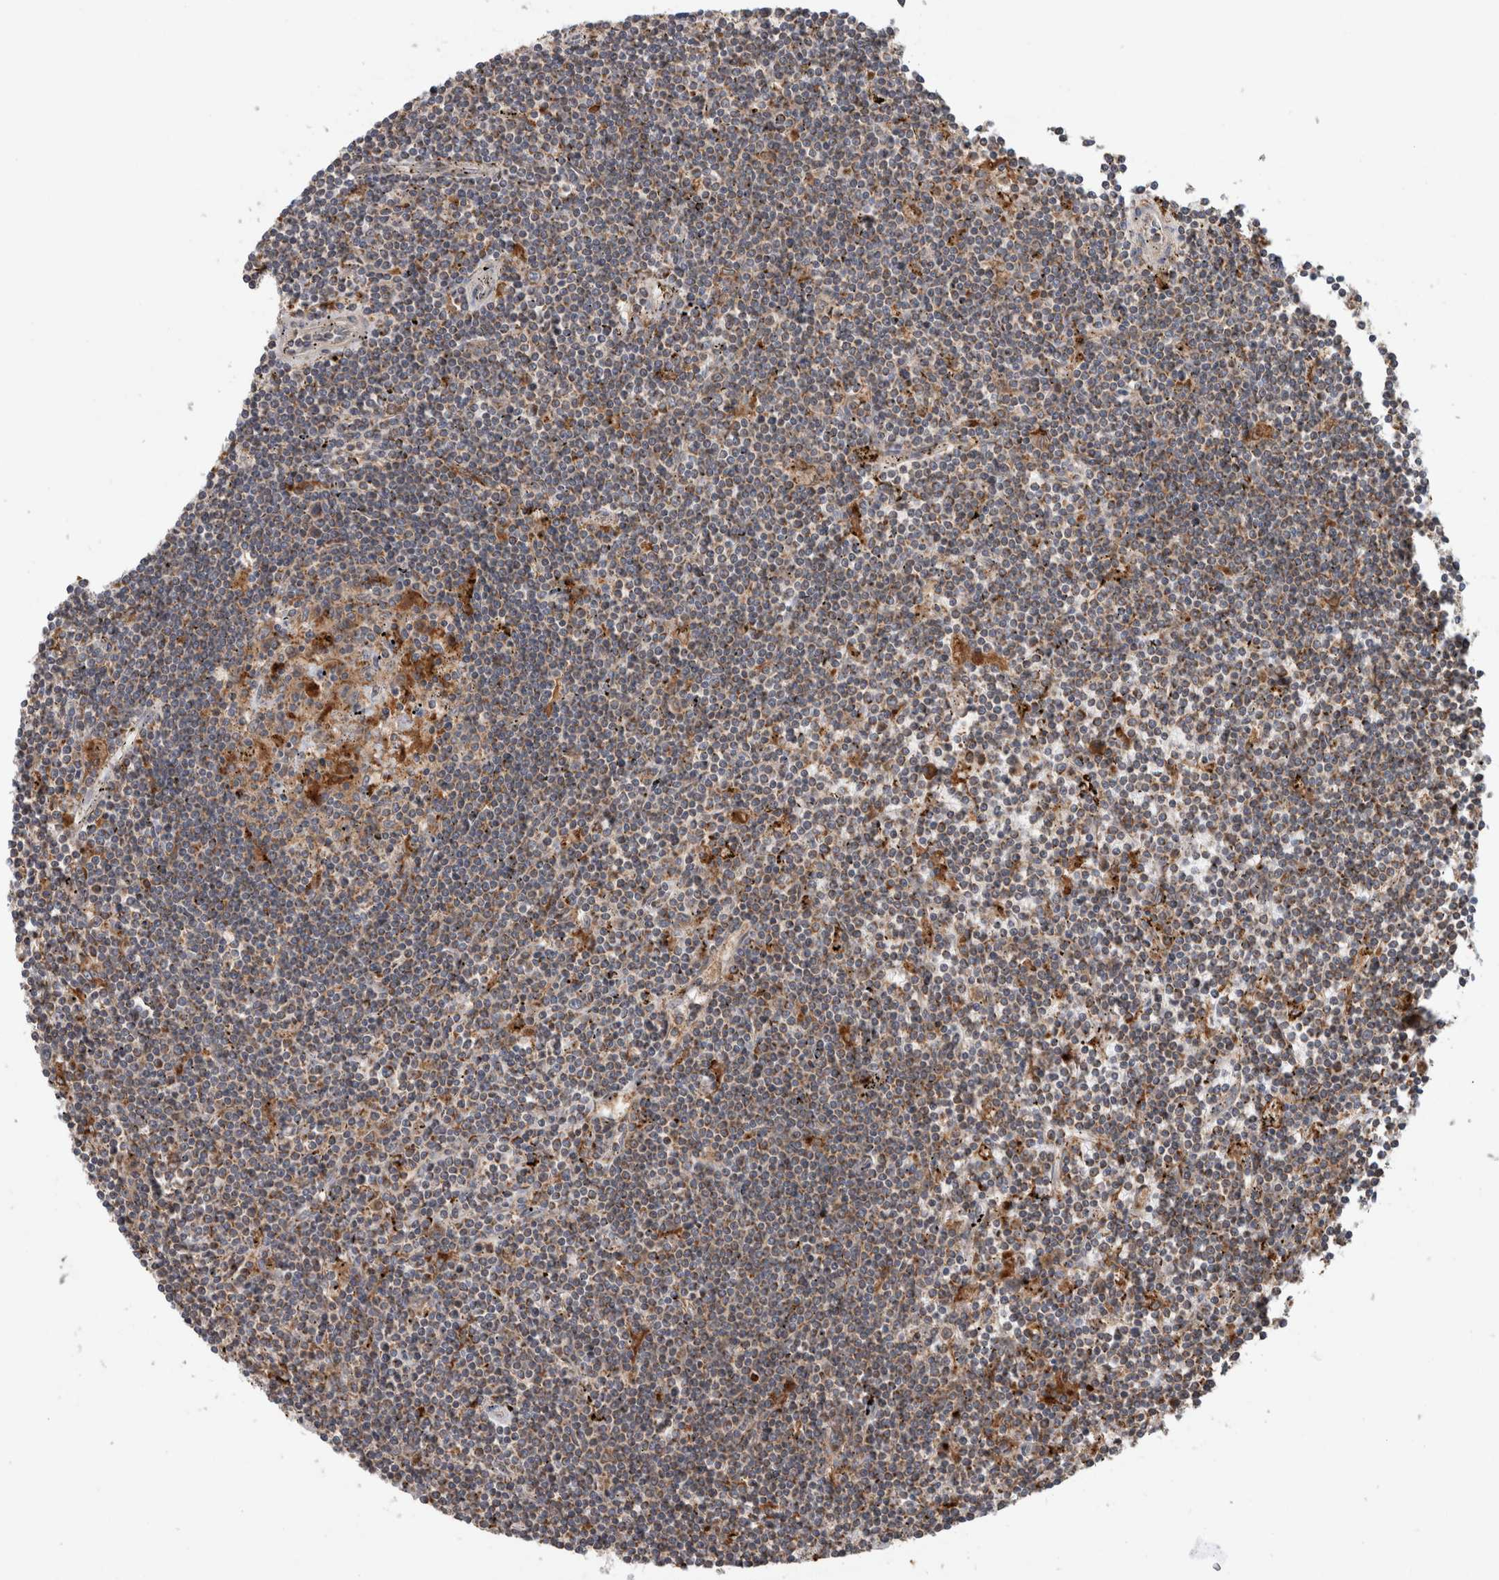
{"staining": {"intensity": "moderate", "quantity": "<25%", "location": "cytoplasmic/membranous"}, "tissue": "lymphoma", "cell_type": "Tumor cells", "image_type": "cancer", "snomed": [{"axis": "morphology", "description": "Malignant lymphoma, non-Hodgkin's type, Low grade"}, {"axis": "topography", "description": "Spleen"}], "caption": "A photomicrograph of human lymphoma stained for a protein shows moderate cytoplasmic/membranous brown staining in tumor cells.", "gene": "ADGRL3", "patient": {"sex": "male", "age": 76}}